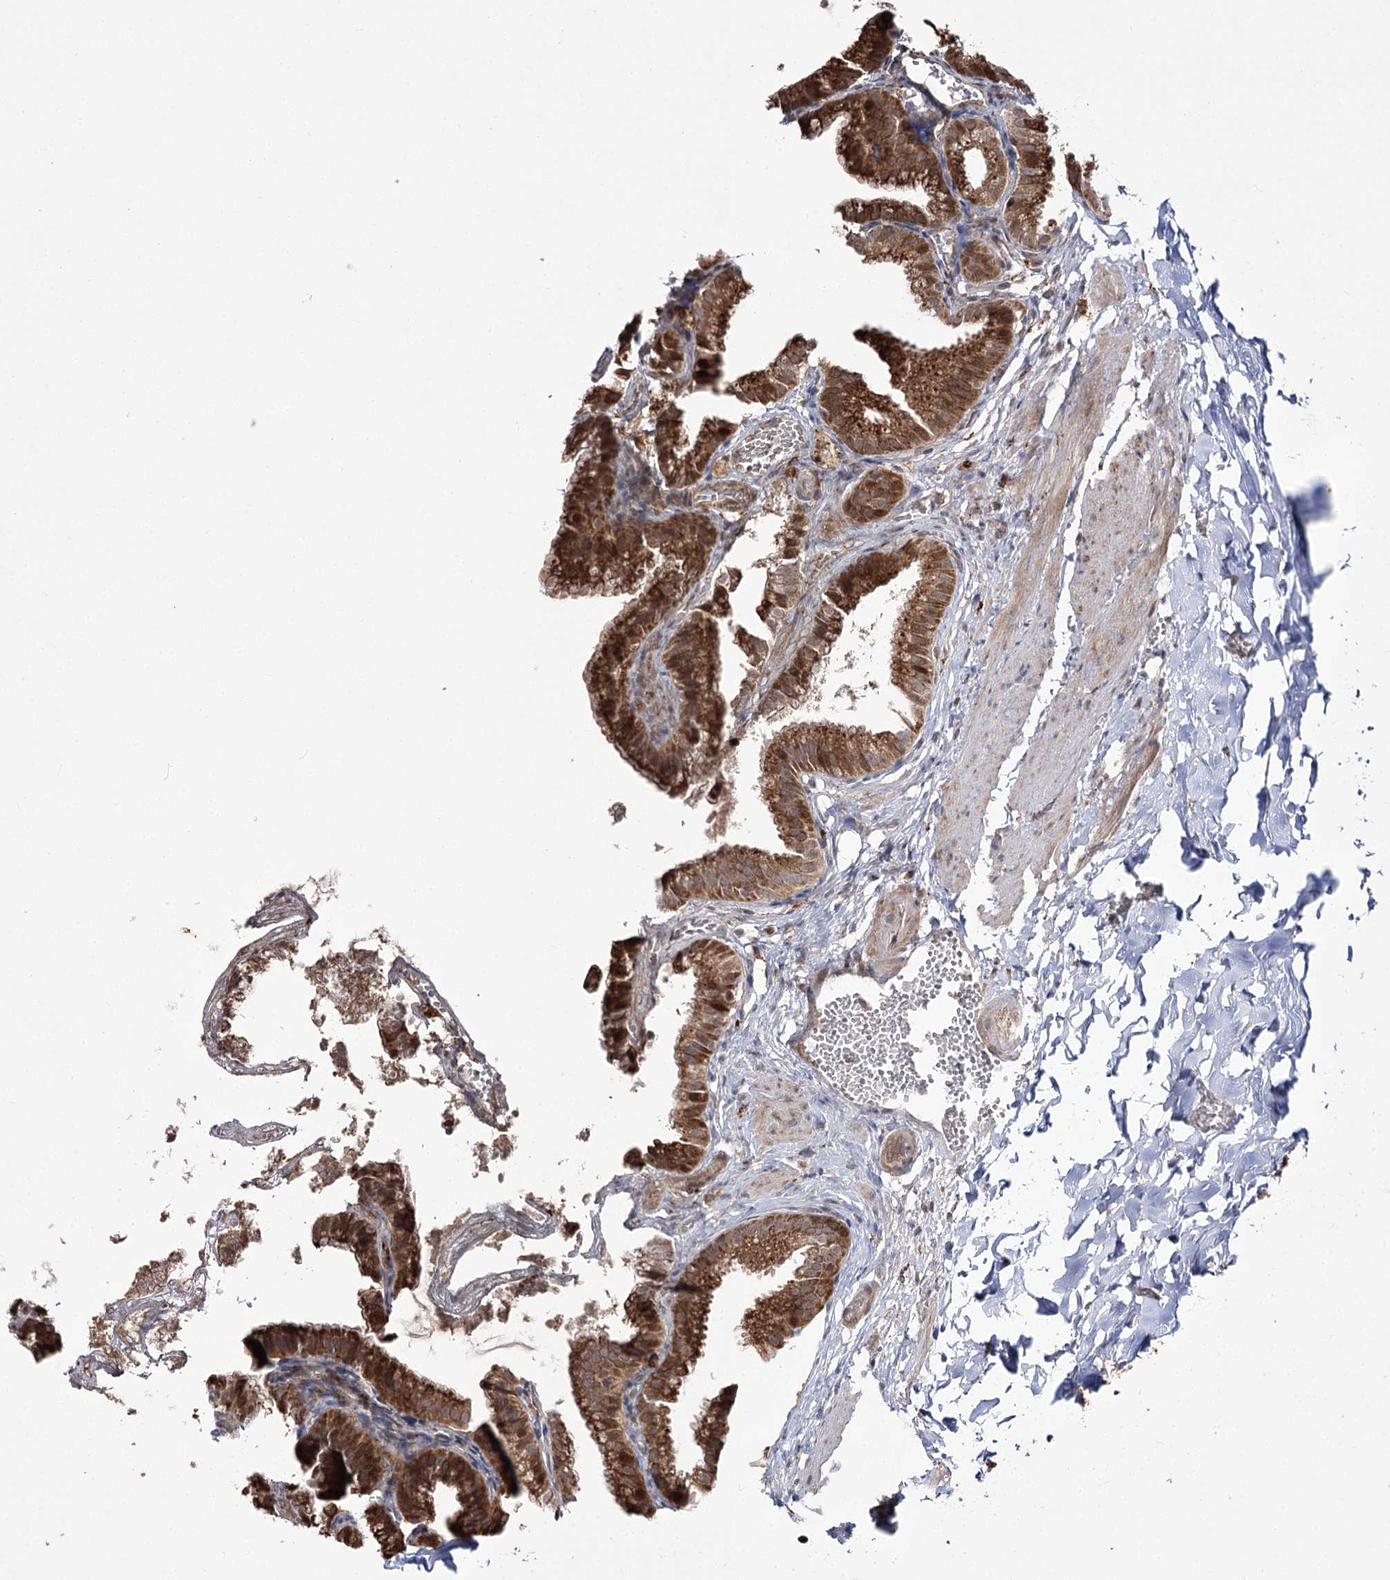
{"staining": {"intensity": "strong", "quantity": ">75%", "location": "cytoplasmic/membranous"}, "tissue": "gallbladder", "cell_type": "Glandular cells", "image_type": "normal", "snomed": [{"axis": "morphology", "description": "Normal tissue, NOS"}, {"axis": "topography", "description": "Gallbladder"}], "caption": "The immunohistochemical stain highlights strong cytoplasmic/membranous positivity in glandular cells of unremarkable gallbladder. The protein is shown in brown color, while the nuclei are stained blue.", "gene": "FANCL", "patient": {"sex": "male", "age": 38}}